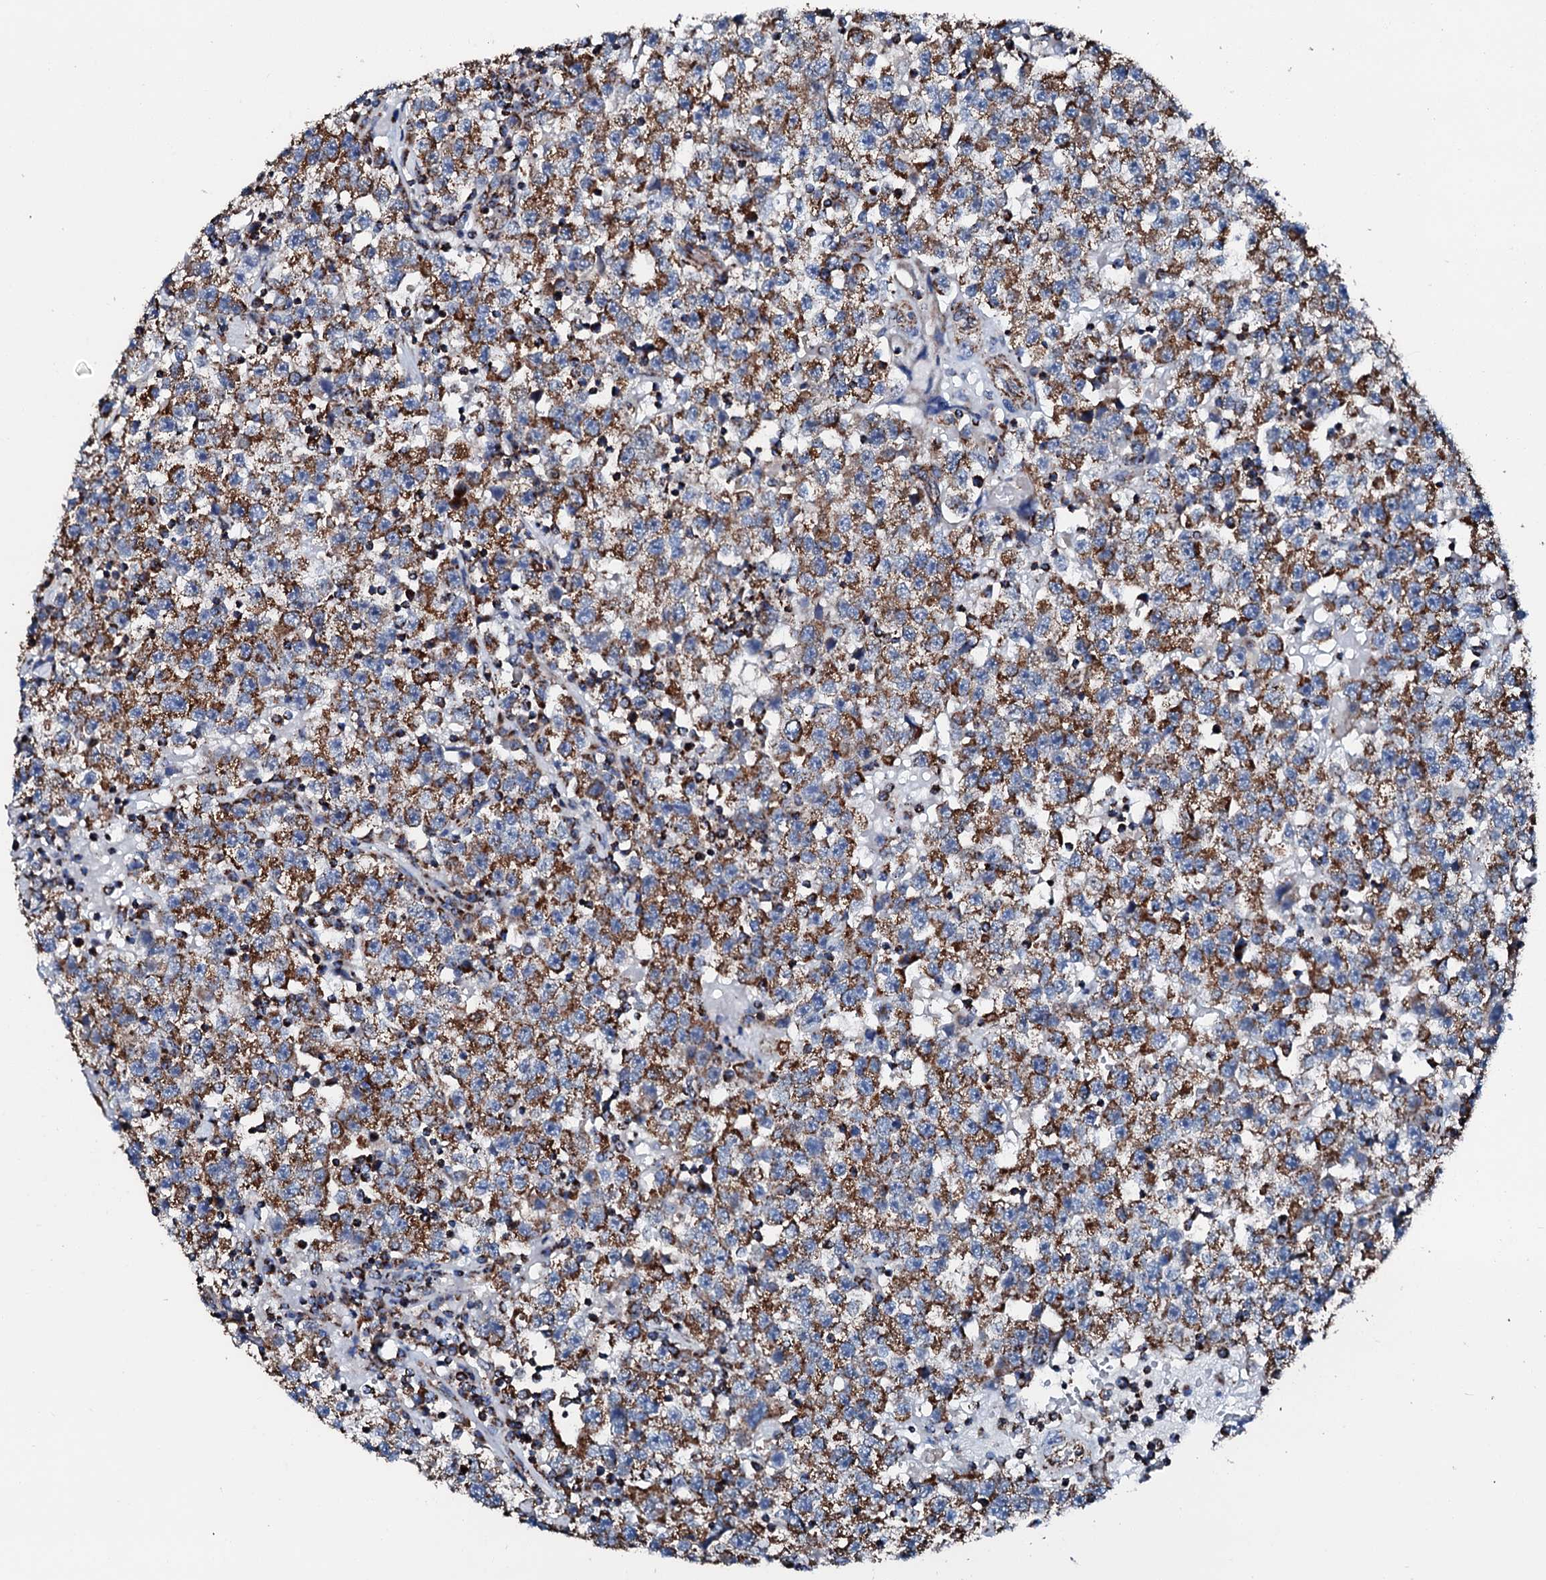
{"staining": {"intensity": "moderate", "quantity": ">75%", "location": "cytoplasmic/membranous"}, "tissue": "testis cancer", "cell_type": "Tumor cells", "image_type": "cancer", "snomed": [{"axis": "morphology", "description": "Seminoma, NOS"}, {"axis": "topography", "description": "Testis"}], "caption": "Immunohistochemistry (IHC) photomicrograph of neoplastic tissue: seminoma (testis) stained using IHC demonstrates medium levels of moderate protein expression localized specifically in the cytoplasmic/membranous of tumor cells, appearing as a cytoplasmic/membranous brown color.", "gene": "HADH", "patient": {"sex": "male", "age": 22}}